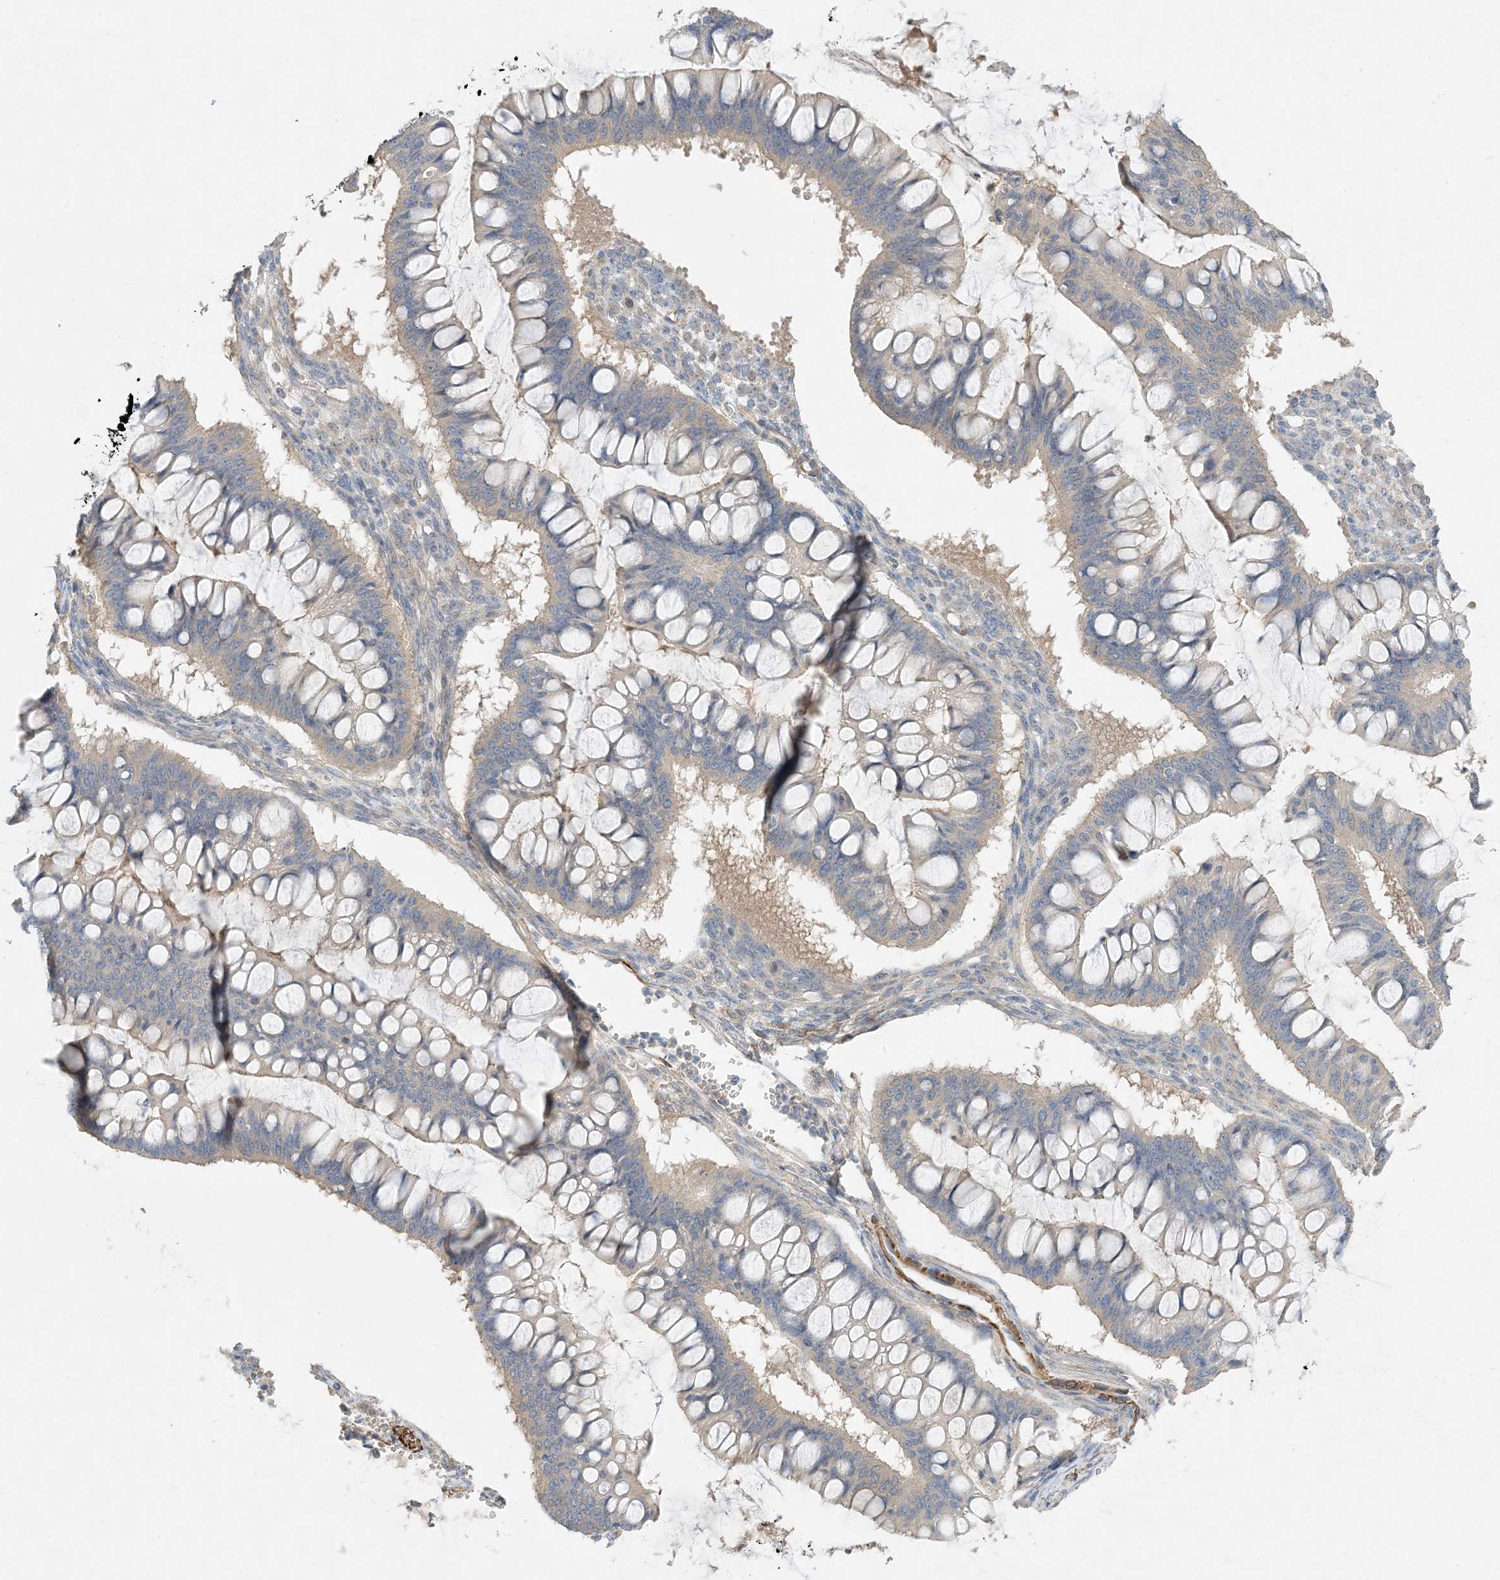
{"staining": {"intensity": "weak", "quantity": "25%-75%", "location": "cytoplasmic/membranous"}, "tissue": "ovarian cancer", "cell_type": "Tumor cells", "image_type": "cancer", "snomed": [{"axis": "morphology", "description": "Cystadenocarcinoma, mucinous, NOS"}, {"axis": "topography", "description": "Ovary"}], "caption": "Immunohistochemistry photomicrograph of ovarian cancer (mucinous cystadenocarcinoma) stained for a protein (brown), which displays low levels of weak cytoplasmic/membranous expression in about 25%-75% of tumor cells.", "gene": "KIFBP", "patient": {"sex": "female", "age": 73}}